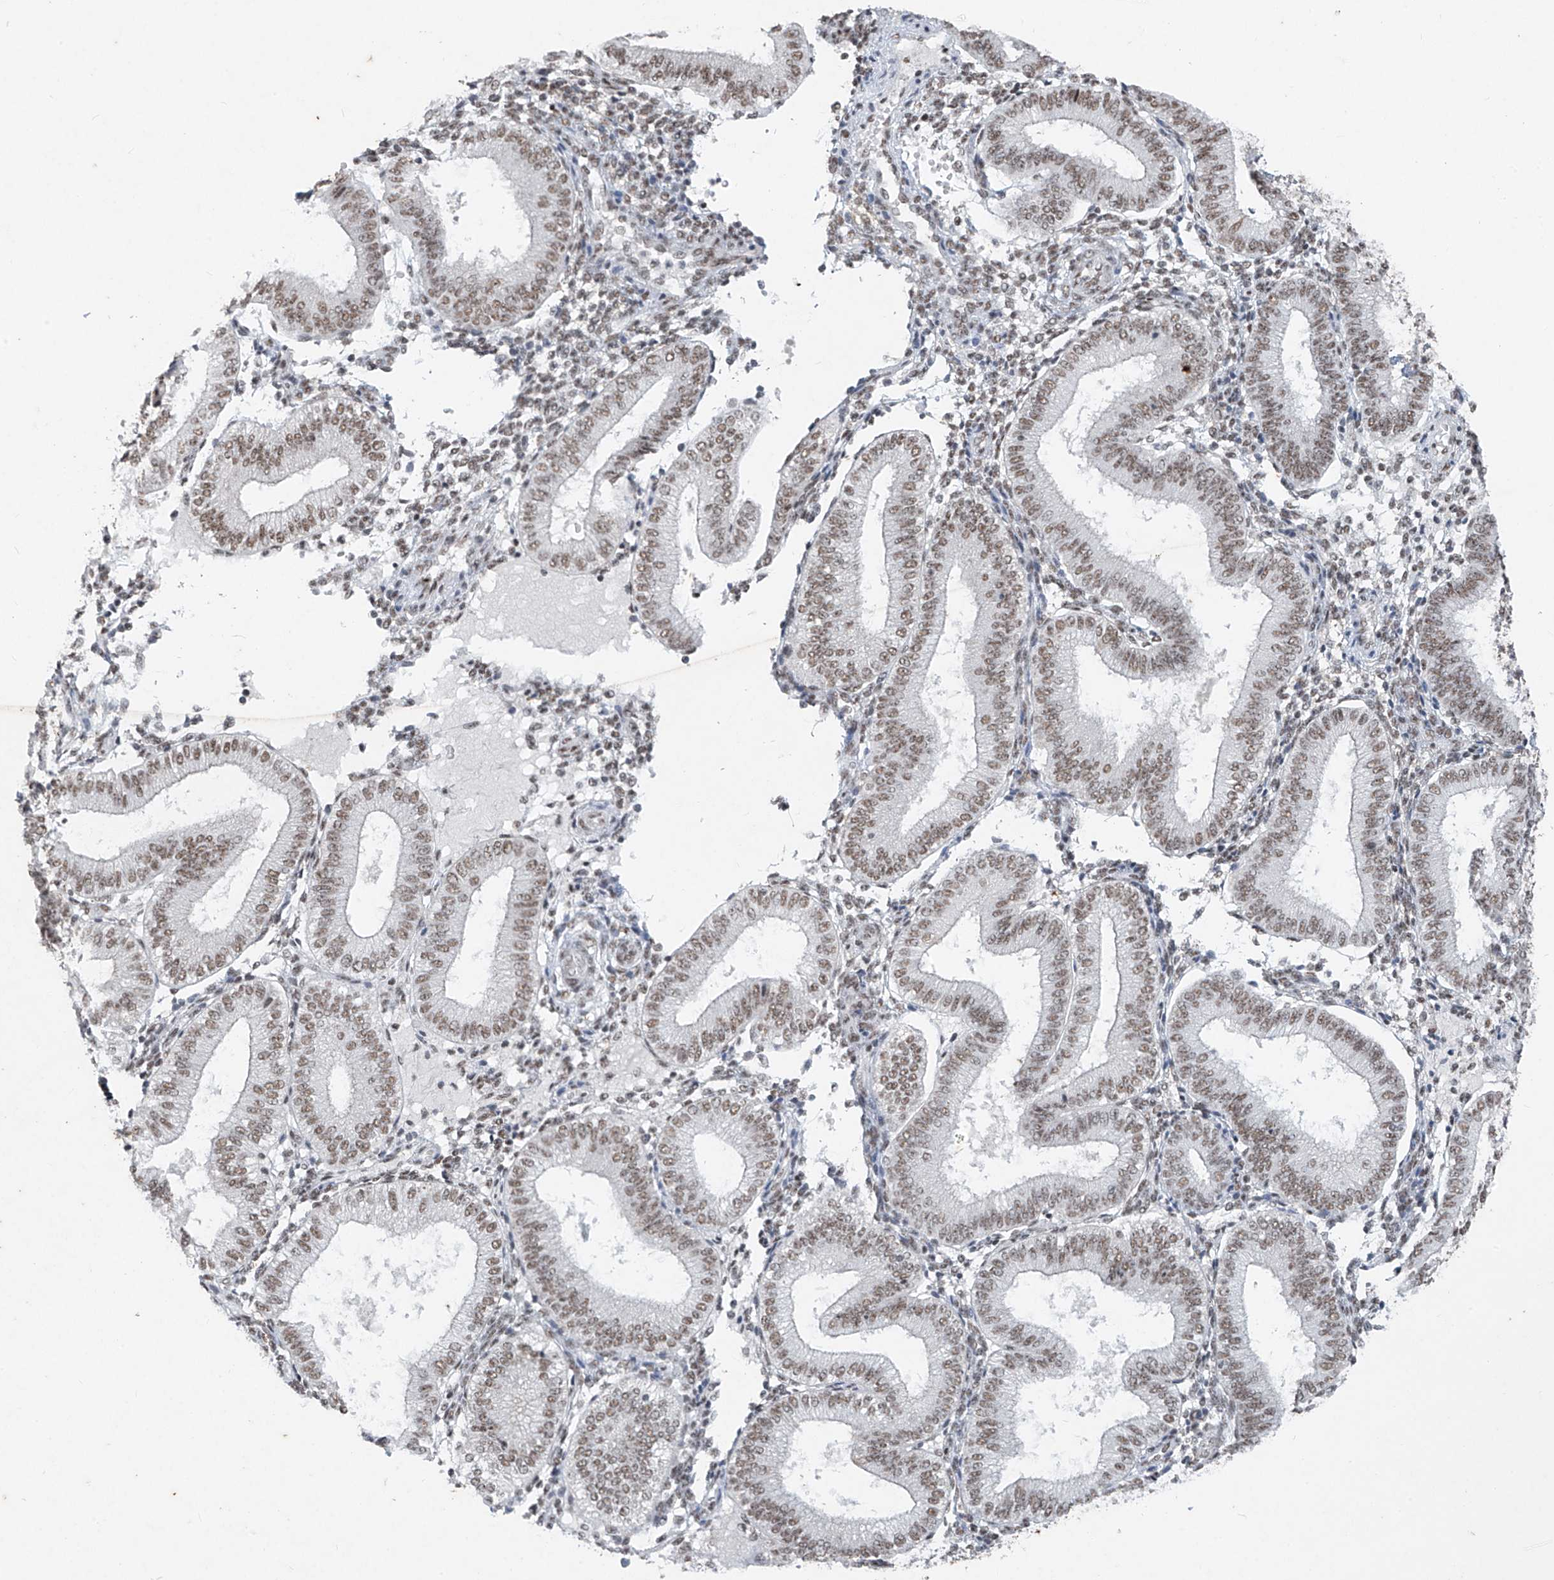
{"staining": {"intensity": "weak", "quantity": "25%-75%", "location": "nuclear"}, "tissue": "endometrium", "cell_type": "Cells in endometrial stroma", "image_type": "normal", "snomed": [{"axis": "morphology", "description": "Normal tissue, NOS"}, {"axis": "topography", "description": "Endometrium"}], "caption": "Weak nuclear staining is present in approximately 25%-75% of cells in endometrial stroma in normal endometrium. The protein of interest is stained brown, and the nuclei are stained in blue (DAB (3,3'-diaminobenzidine) IHC with brightfield microscopy, high magnification).", "gene": "TFEC", "patient": {"sex": "female", "age": 39}}